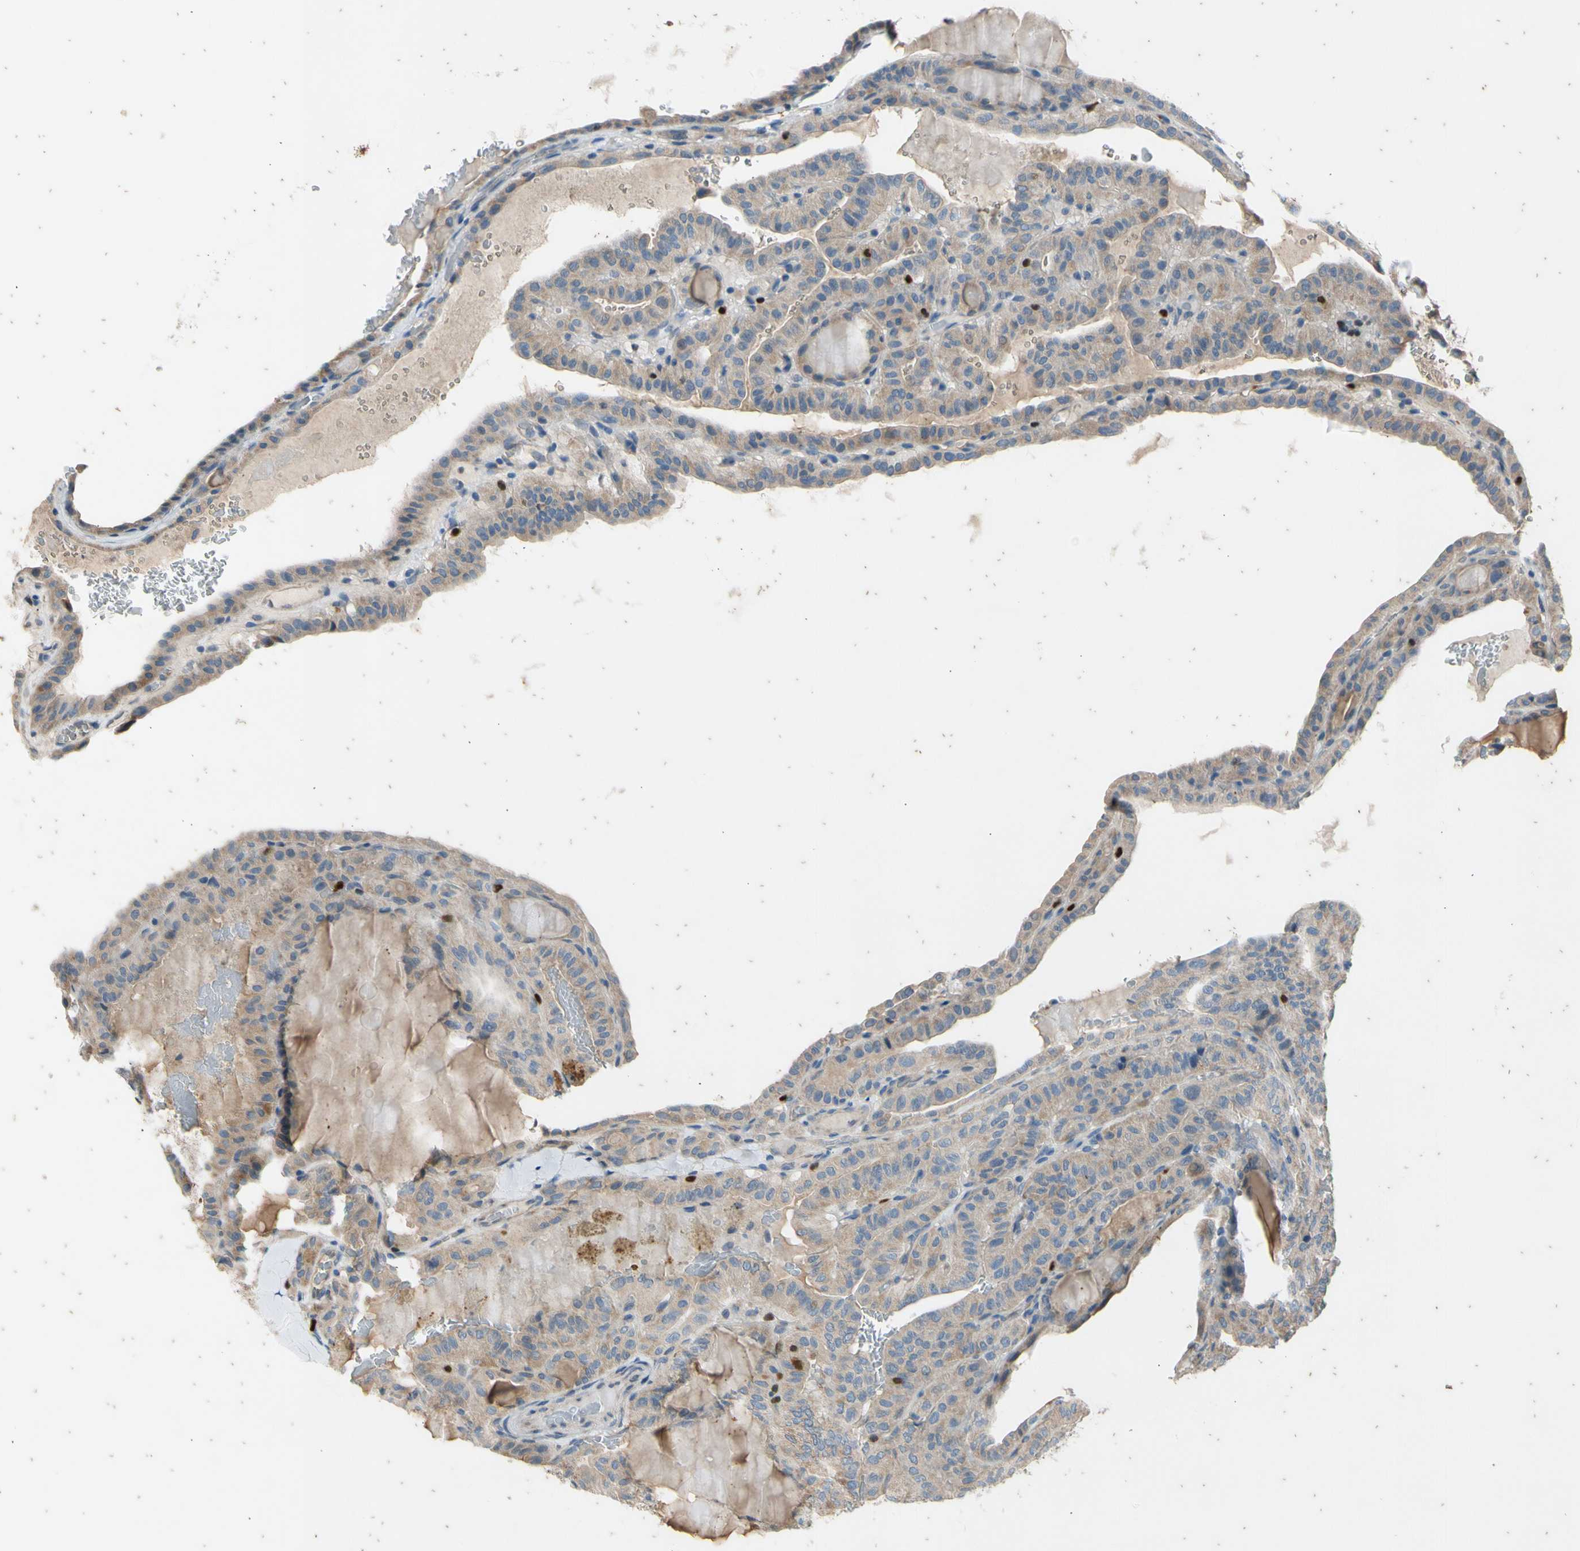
{"staining": {"intensity": "weak", "quantity": ">75%", "location": "cytoplasmic/membranous"}, "tissue": "thyroid cancer", "cell_type": "Tumor cells", "image_type": "cancer", "snomed": [{"axis": "morphology", "description": "Papillary adenocarcinoma, NOS"}, {"axis": "topography", "description": "Thyroid gland"}], "caption": "Thyroid cancer tissue shows weak cytoplasmic/membranous positivity in about >75% of tumor cells, visualized by immunohistochemistry.", "gene": "TBX21", "patient": {"sex": "male", "age": 77}}